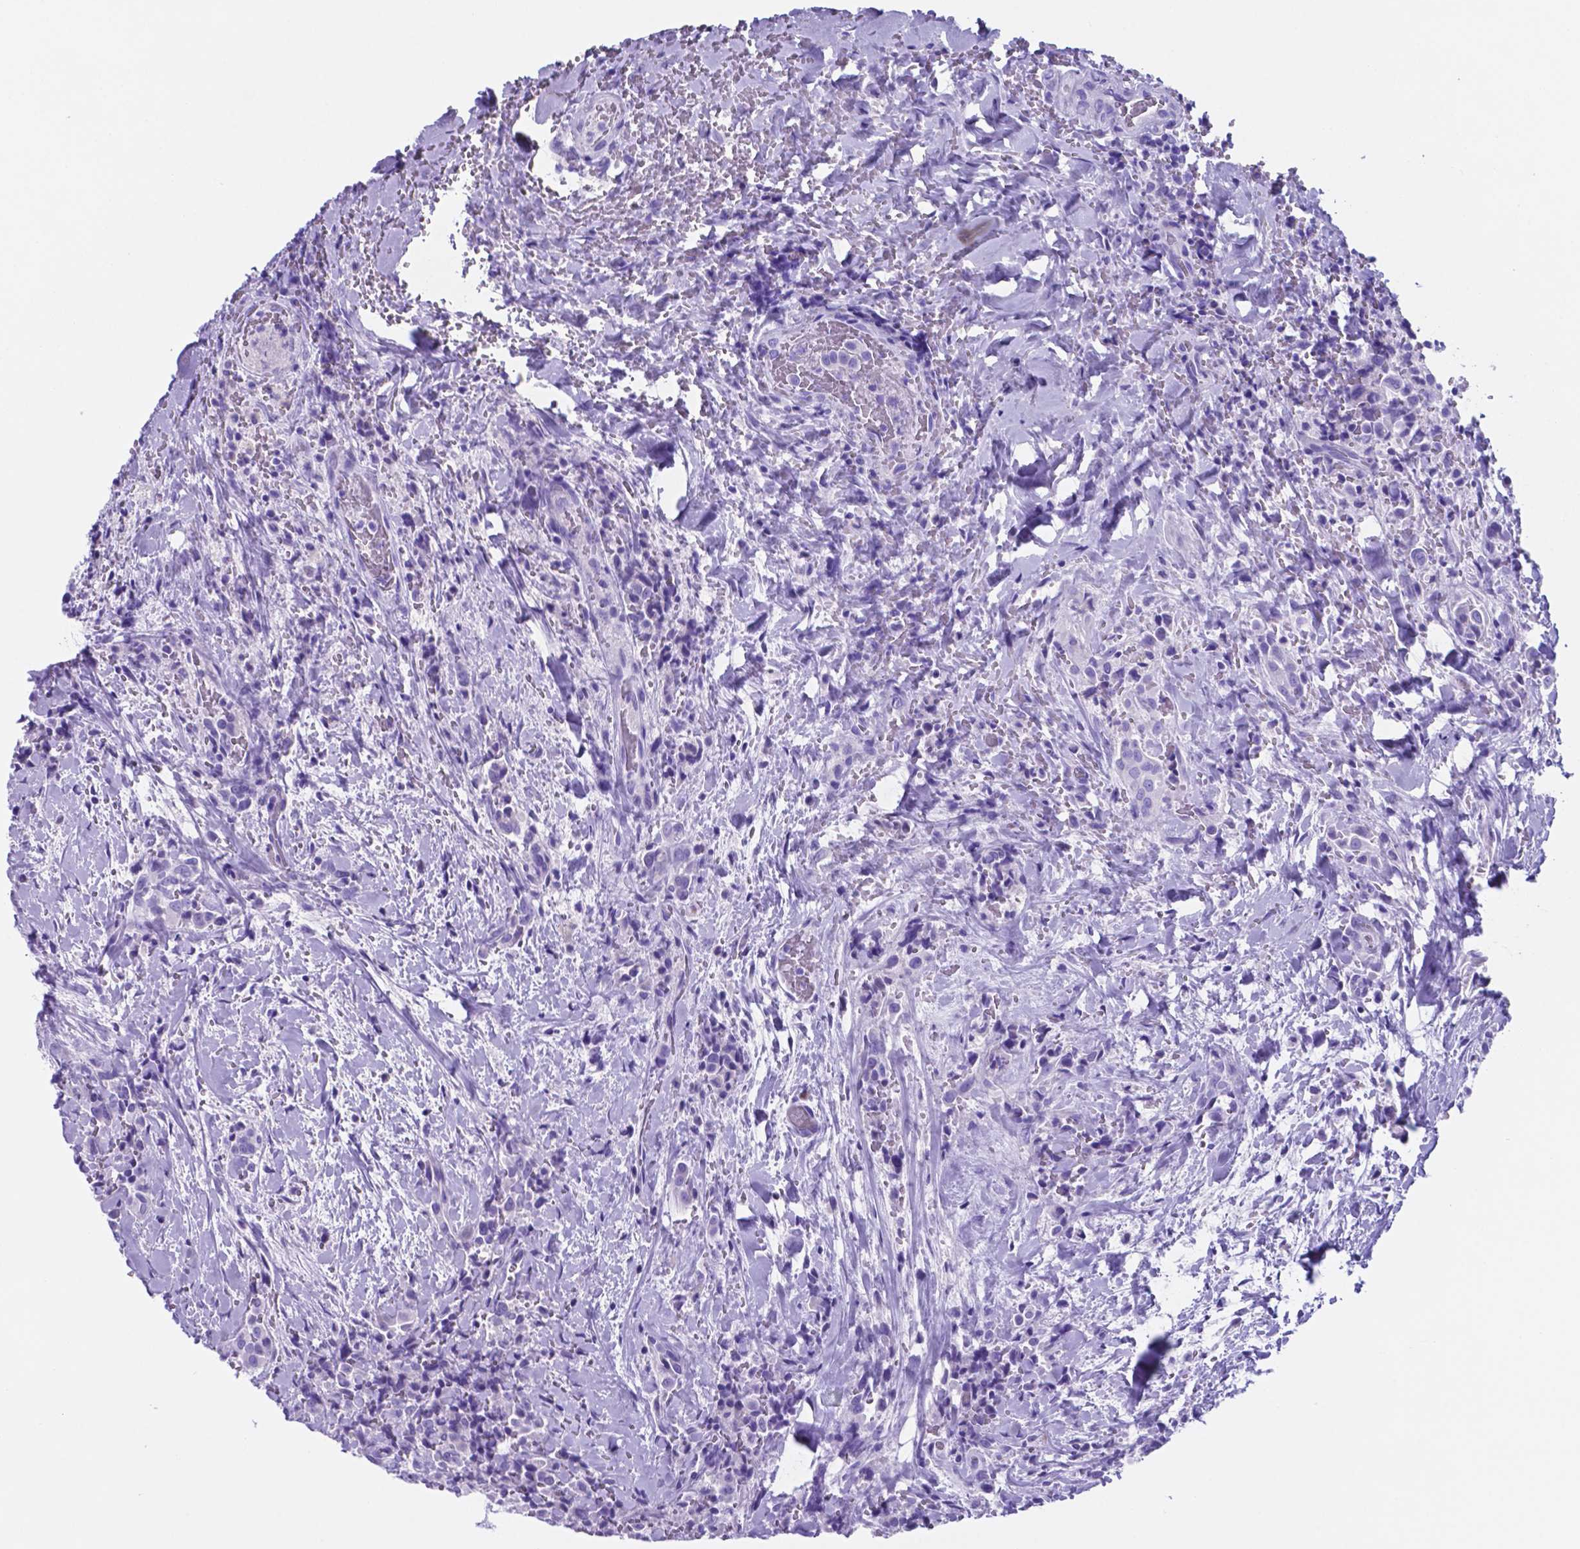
{"staining": {"intensity": "negative", "quantity": "none", "location": "none"}, "tissue": "thyroid cancer", "cell_type": "Tumor cells", "image_type": "cancer", "snomed": [{"axis": "morphology", "description": "Papillary adenocarcinoma, NOS"}, {"axis": "topography", "description": "Thyroid gland"}], "caption": "Image shows no protein expression in tumor cells of thyroid cancer (papillary adenocarcinoma) tissue.", "gene": "DNAAF8", "patient": {"sex": "male", "age": 61}}